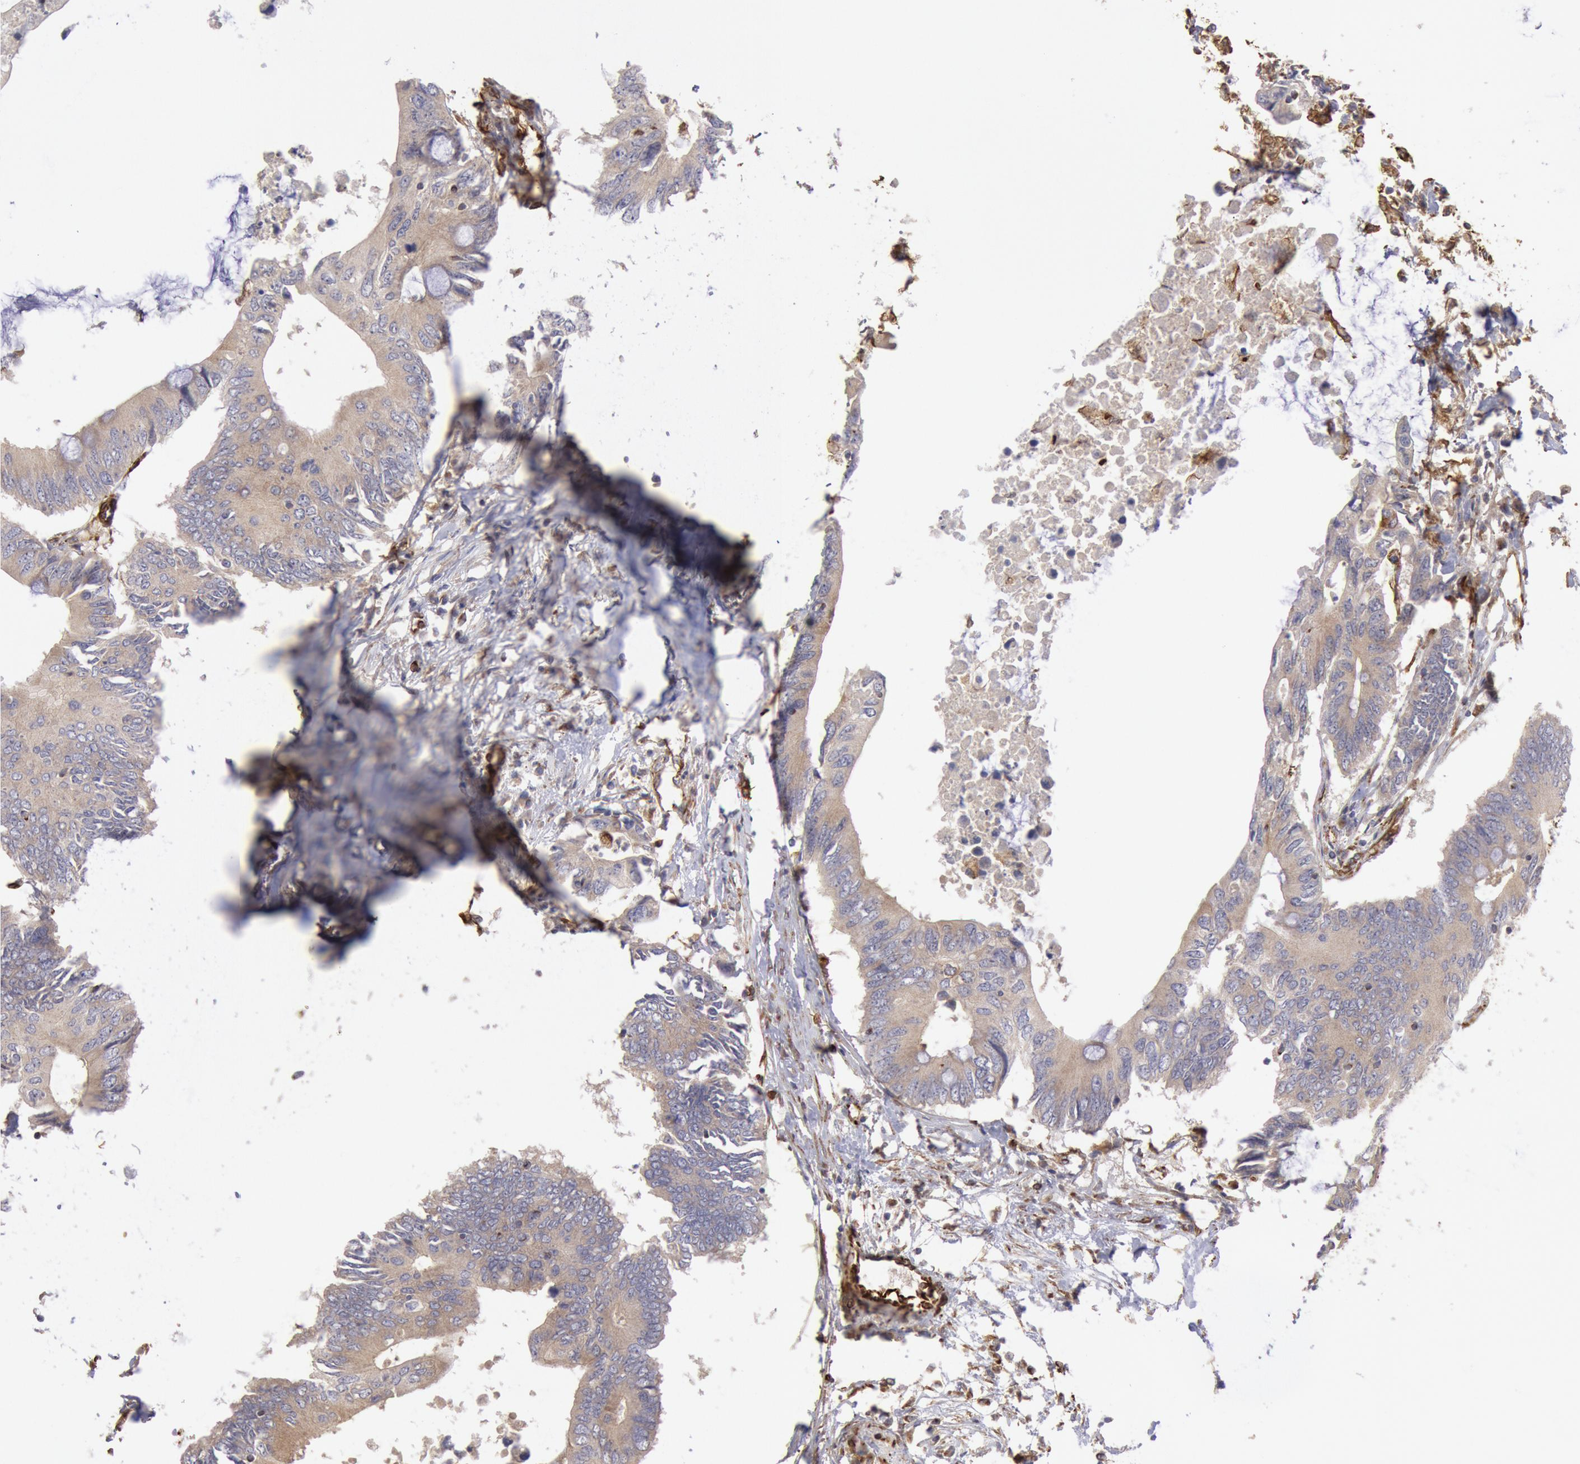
{"staining": {"intensity": "weak", "quantity": ">75%", "location": "cytoplasmic/membranous"}, "tissue": "colorectal cancer", "cell_type": "Tumor cells", "image_type": "cancer", "snomed": [{"axis": "morphology", "description": "Adenocarcinoma, NOS"}, {"axis": "topography", "description": "Colon"}], "caption": "Protein expression analysis of human adenocarcinoma (colorectal) reveals weak cytoplasmic/membranous positivity in about >75% of tumor cells.", "gene": "RNF139", "patient": {"sex": "male", "age": 71}}